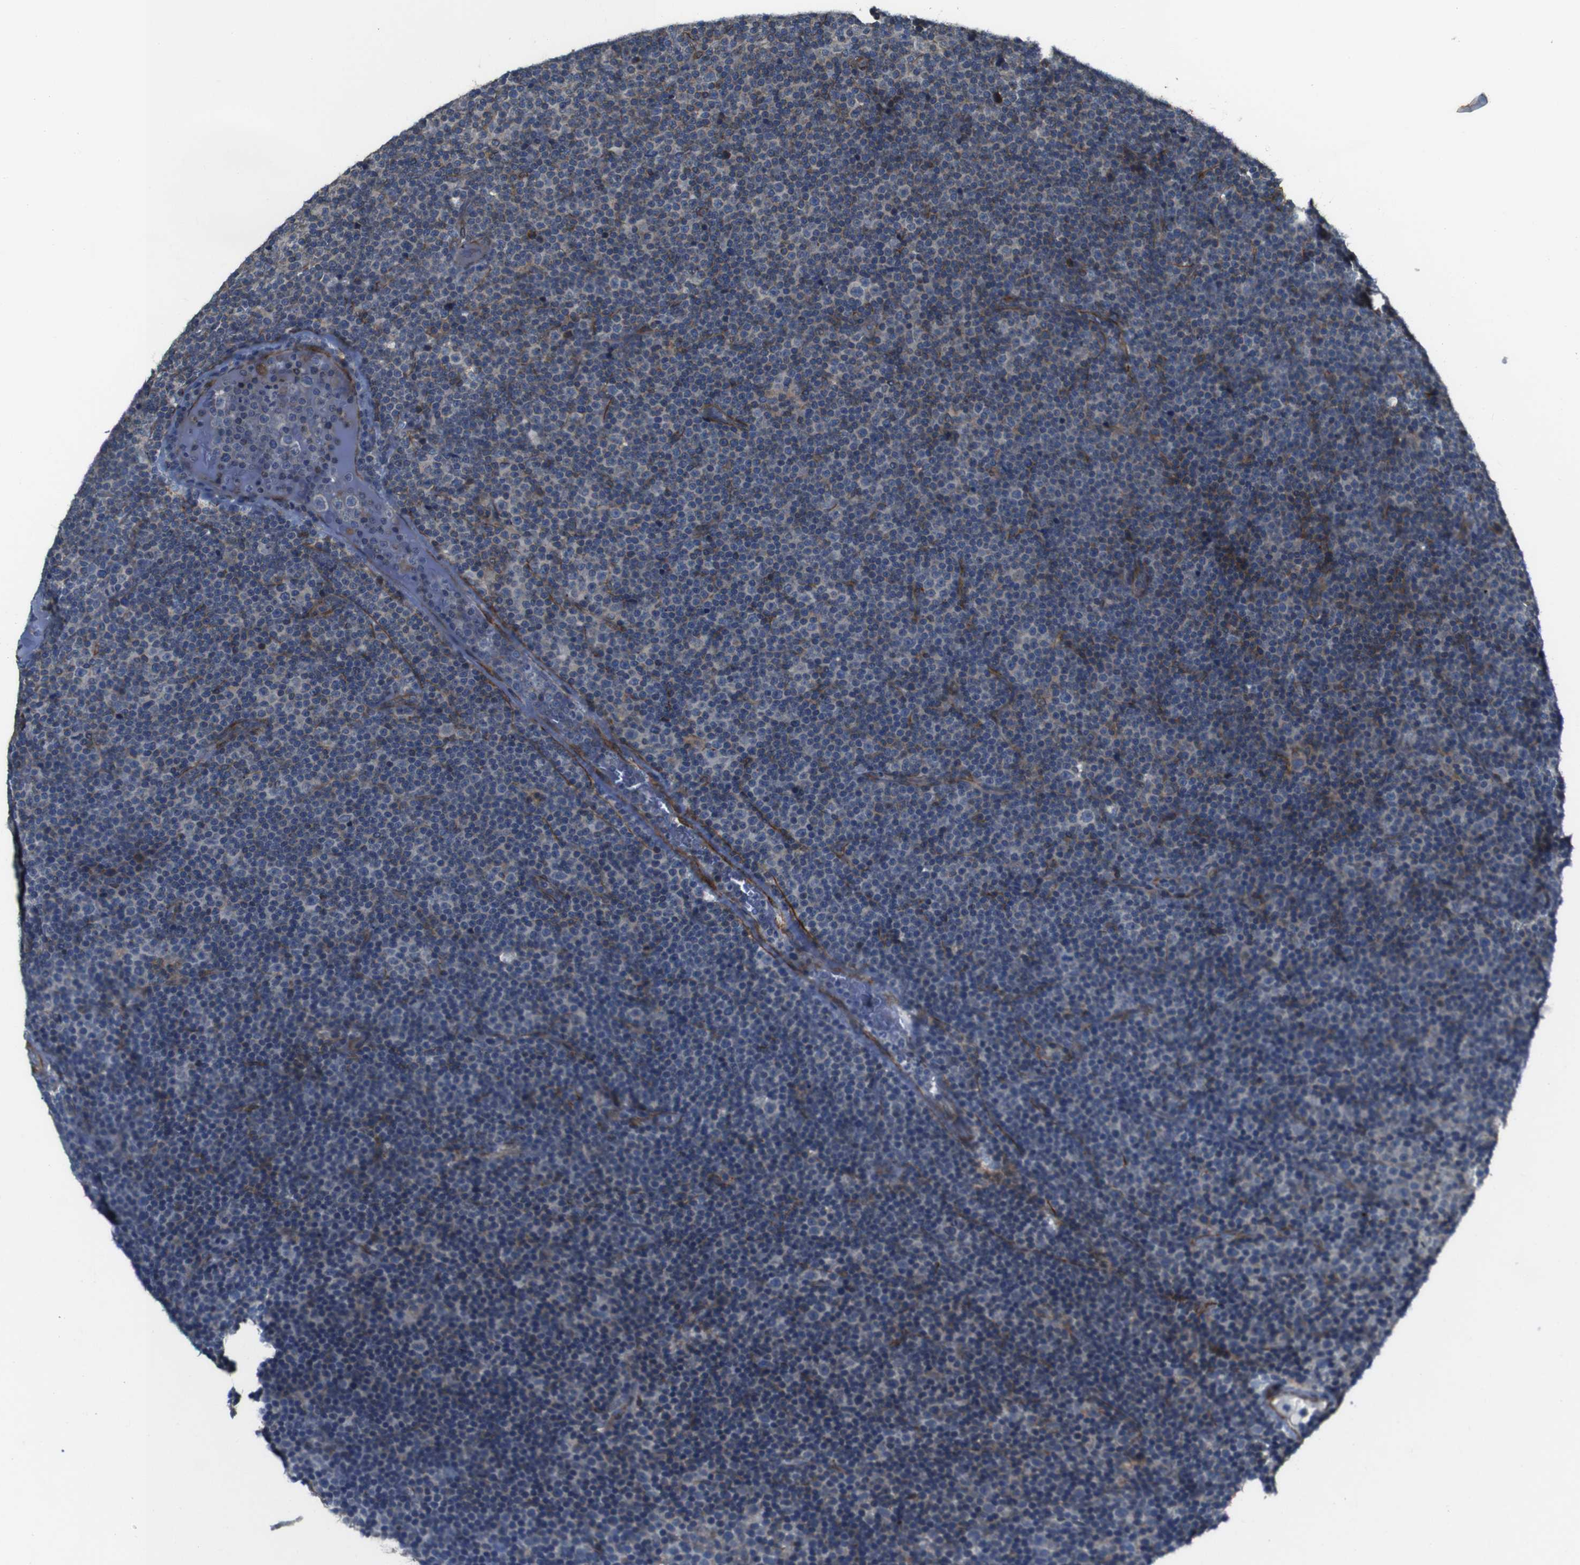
{"staining": {"intensity": "negative", "quantity": "none", "location": "none"}, "tissue": "lymphoma", "cell_type": "Tumor cells", "image_type": "cancer", "snomed": [{"axis": "morphology", "description": "Malignant lymphoma, non-Hodgkin's type, Low grade"}, {"axis": "topography", "description": "Lymph node"}], "caption": "The image demonstrates no staining of tumor cells in malignant lymphoma, non-Hodgkin's type (low-grade).", "gene": "GGT7", "patient": {"sex": "female", "age": 67}}